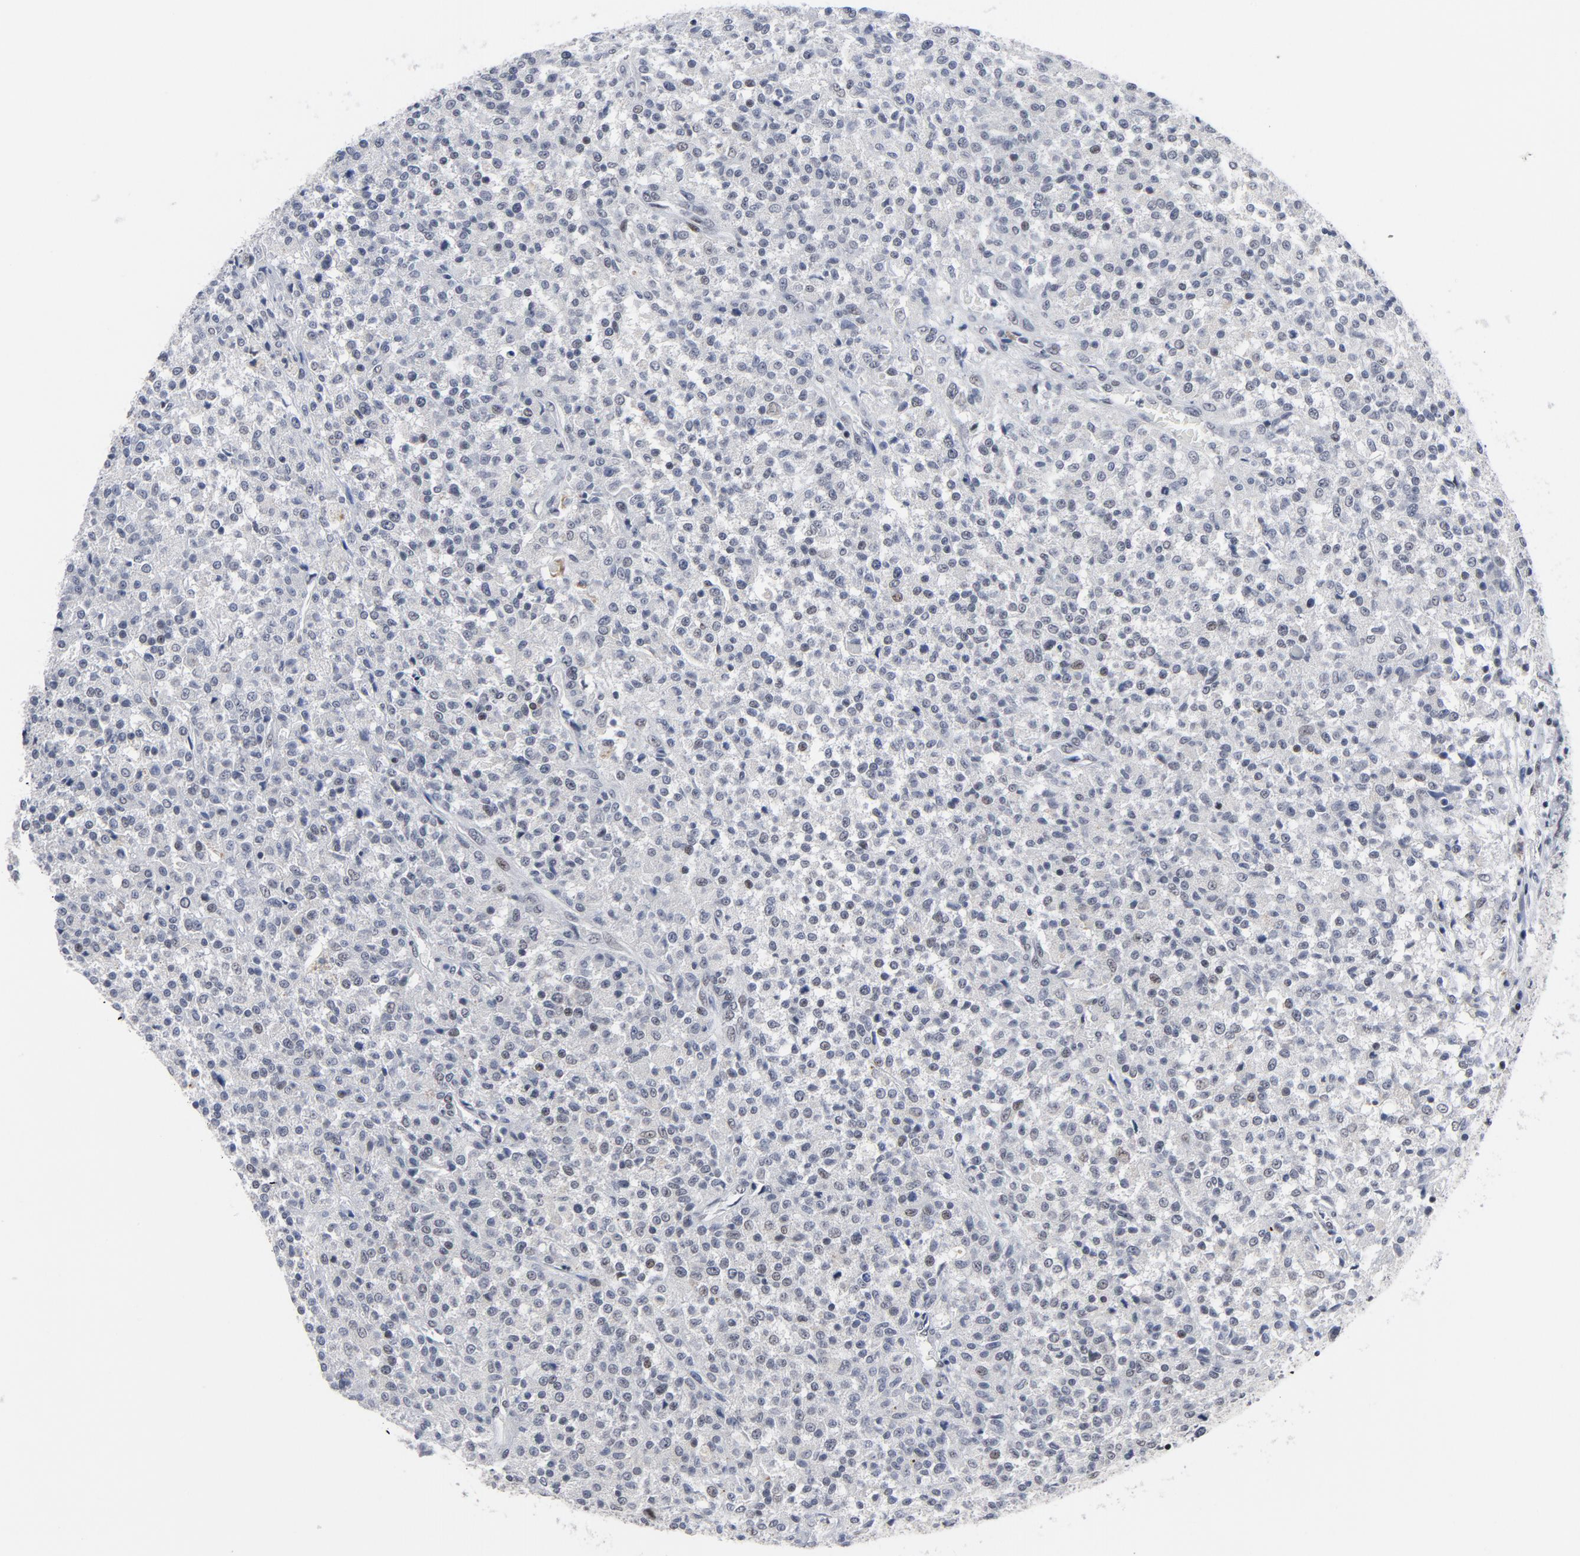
{"staining": {"intensity": "negative", "quantity": "none", "location": "none"}, "tissue": "testis cancer", "cell_type": "Tumor cells", "image_type": "cancer", "snomed": [{"axis": "morphology", "description": "Seminoma, NOS"}, {"axis": "topography", "description": "Testis"}], "caption": "DAB (3,3'-diaminobenzidine) immunohistochemical staining of human testis cancer shows no significant staining in tumor cells. (Immunohistochemistry (ihc), brightfield microscopy, high magnification).", "gene": "GABPA", "patient": {"sex": "male", "age": 59}}